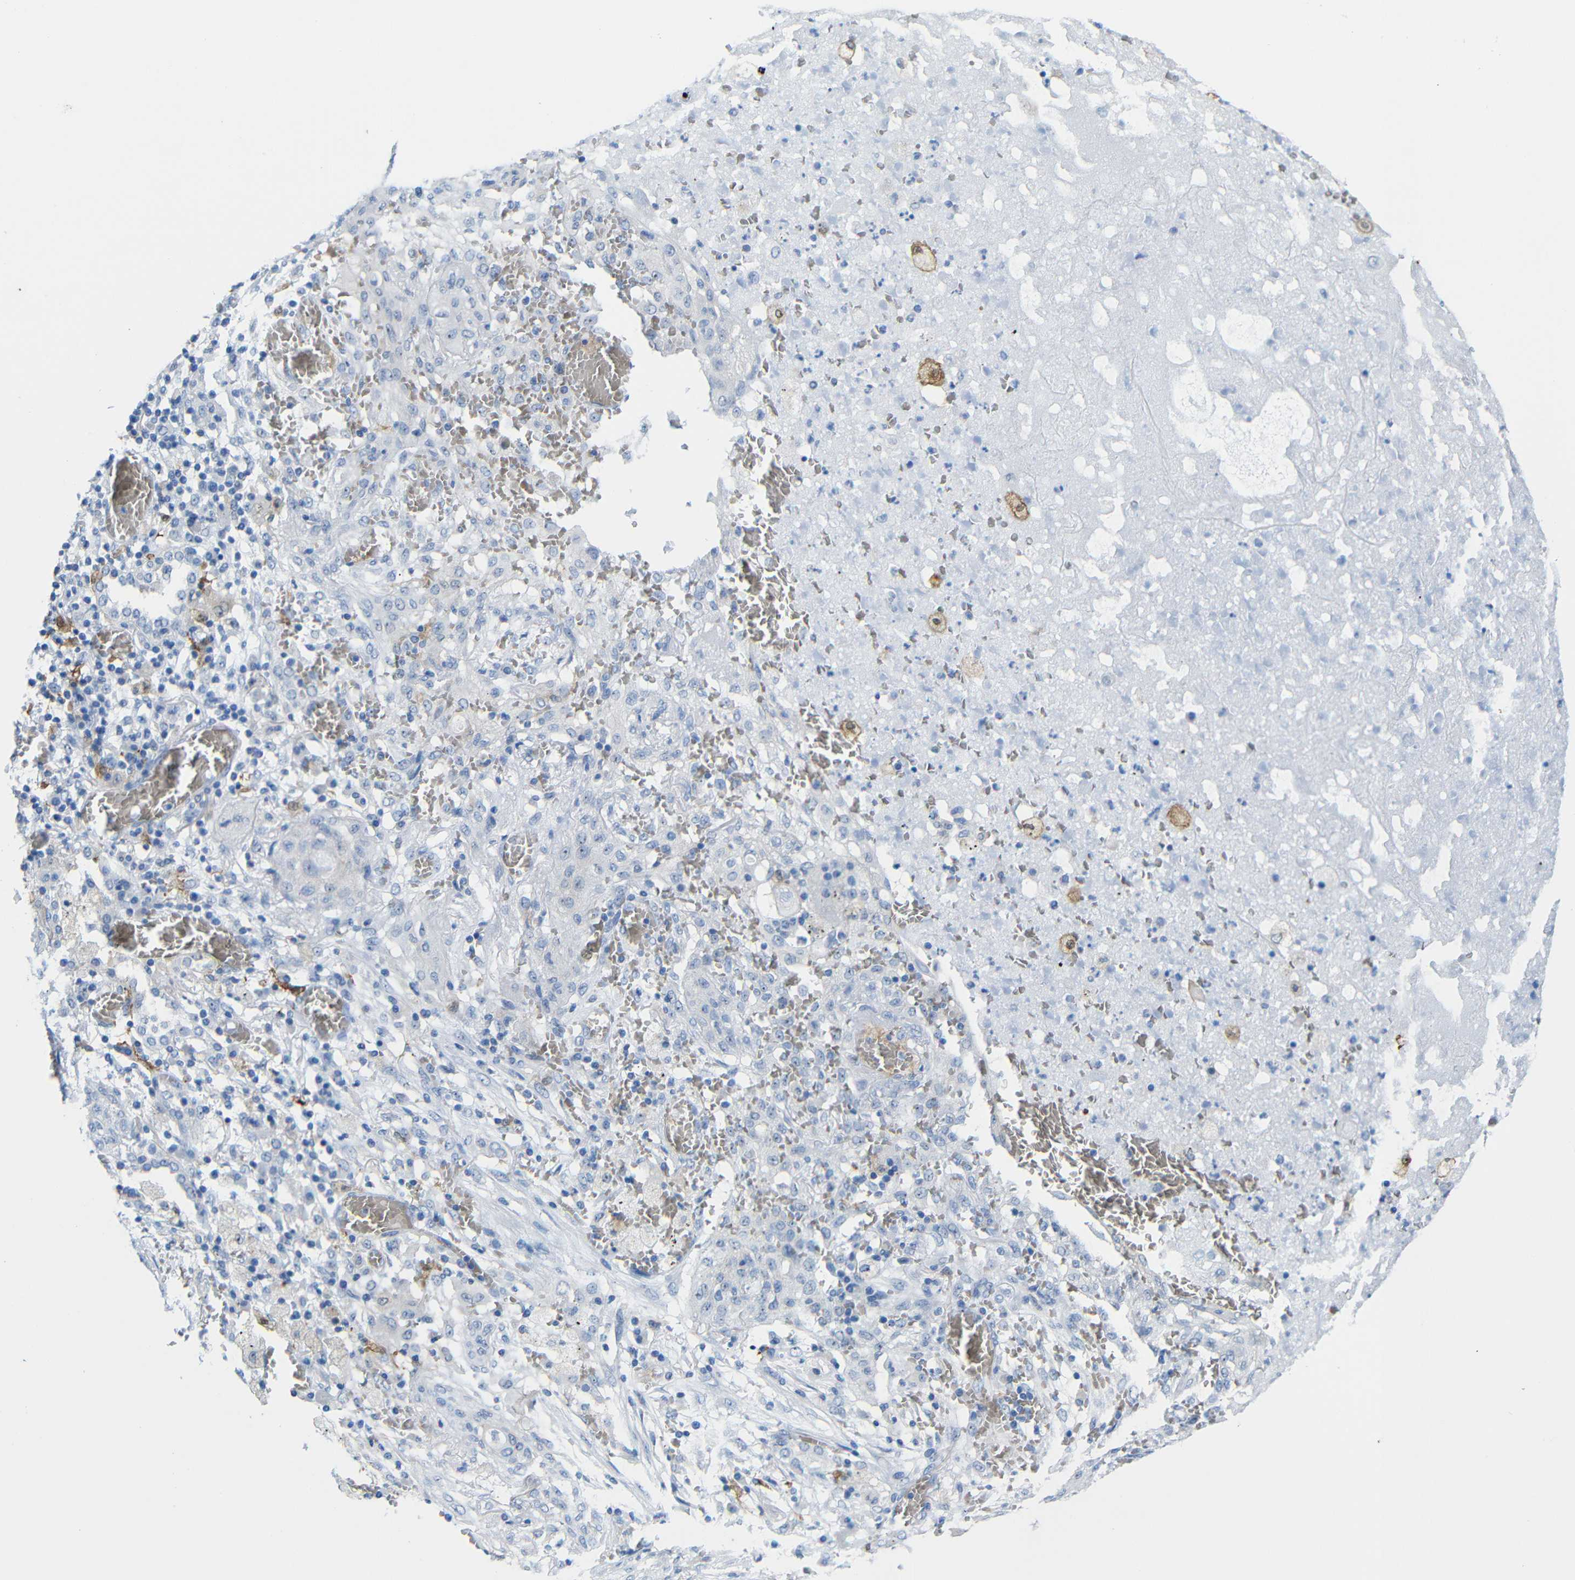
{"staining": {"intensity": "negative", "quantity": "none", "location": "none"}, "tissue": "lung cancer", "cell_type": "Tumor cells", "image_type": "cancer", "snomed": [{"axis": "morphology", "description": "Squamous cell carcinoma, NOS"}, {"axis": "topography", "description": "Lung"}], "caption": "DAB (3,3'-diaminobenzidine) immunohistochemical staining of lung cancer (squamous cell carcinoma) reveals no significant staining in tumor cells.", "gene": "C1orf210", "patient": {"sex": "female", "age": 47}}